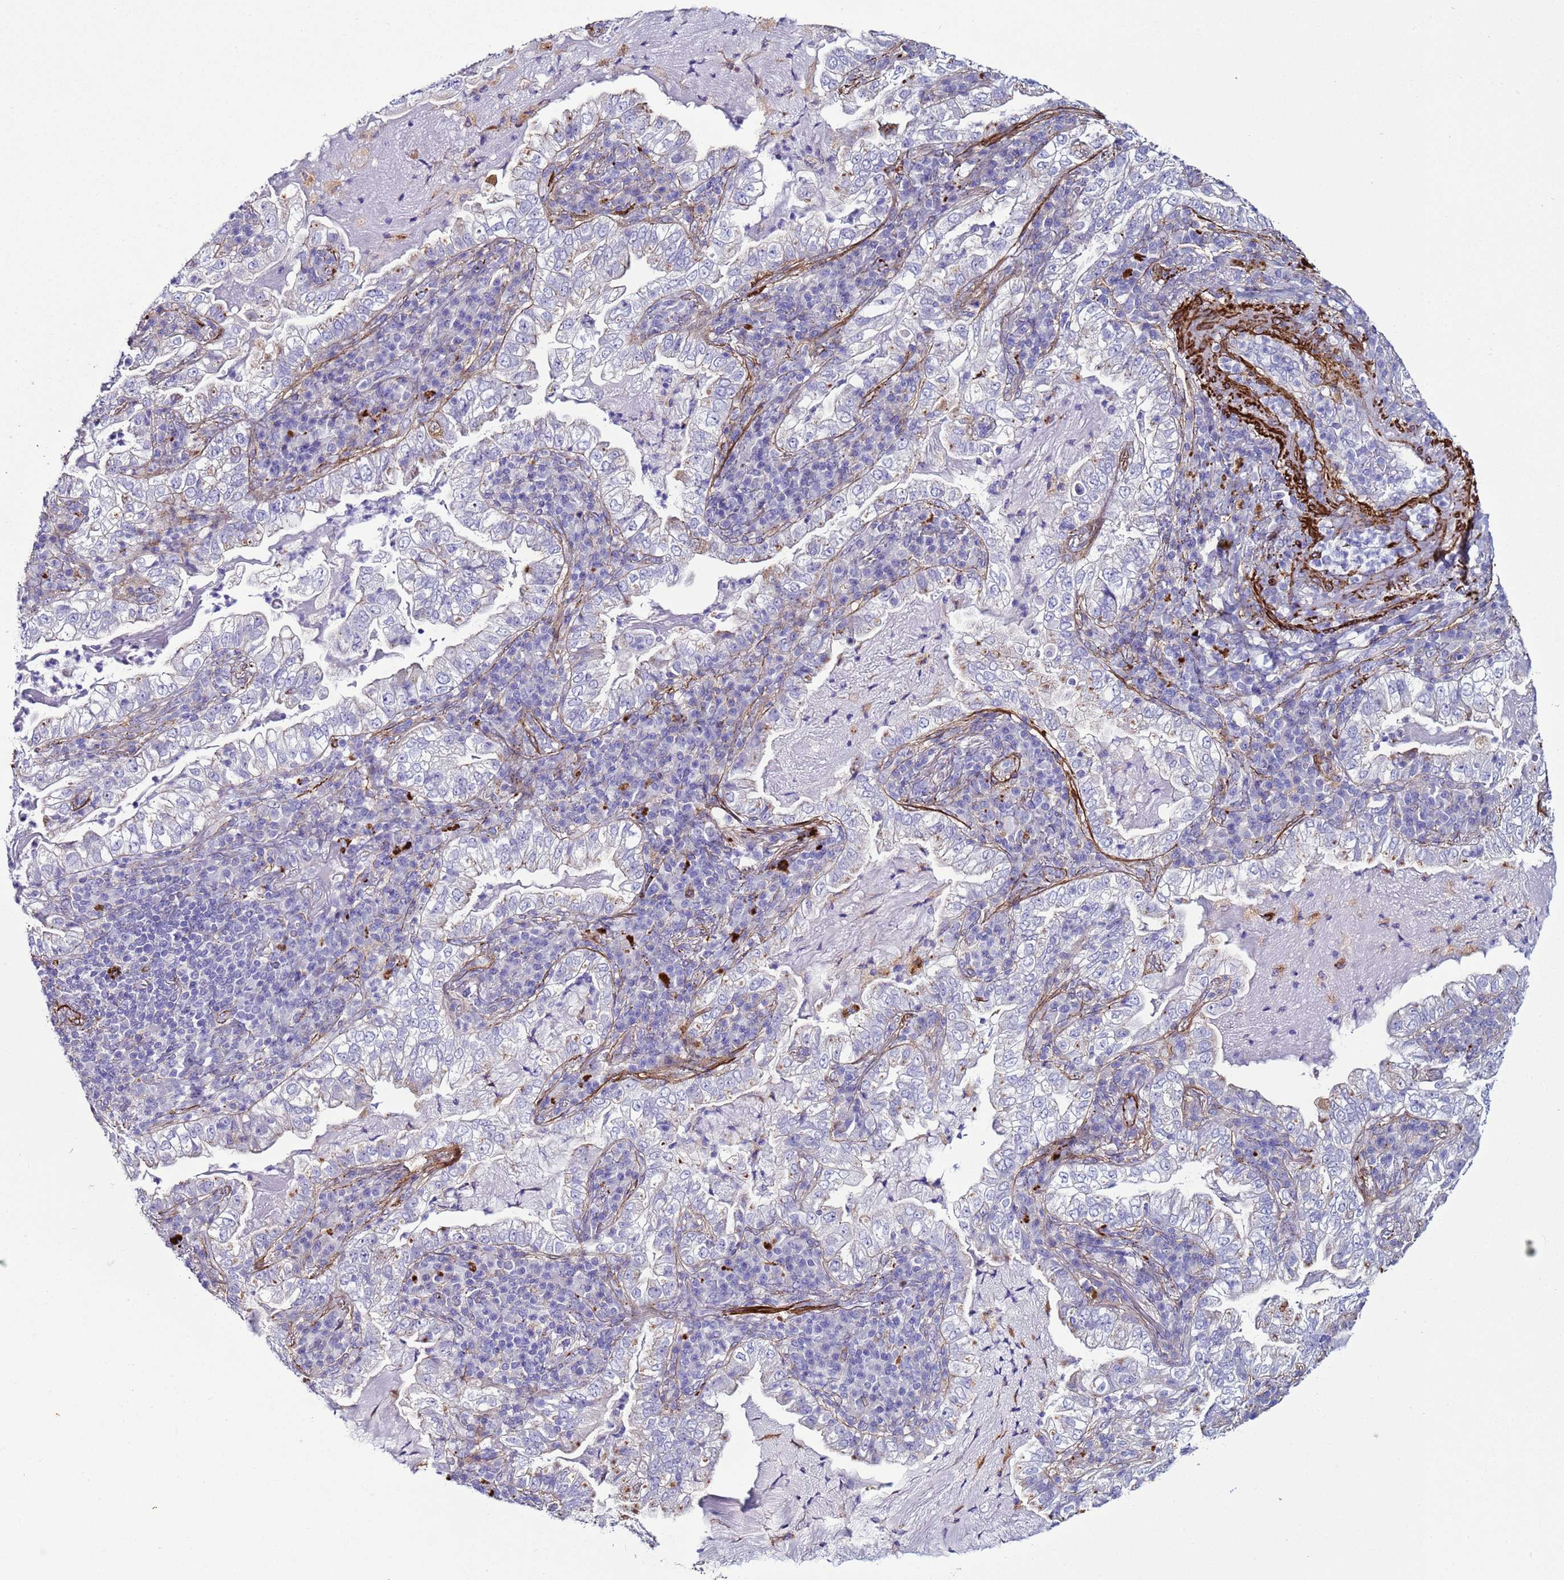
{"staining": {"intensity": "negative", "quantity": "none", "location": "none"}, "tissue": "lung cancer", "cell_type": "Tumor cells", "image_type": "cancer", "snomed": [{"axis": "morphology", "description": "Adenocarcinoma, NOS"}, {"axis": "topography", "description": "Lung"}], "caption": "A histopathology image of human lung cancer (adenocarcinoma) is negative for staining in tumor cells. (IHC, brightfield microscopy, high magnification).", "gene": "RABL2B", "patient": {"sex": "female", "age": 73}}